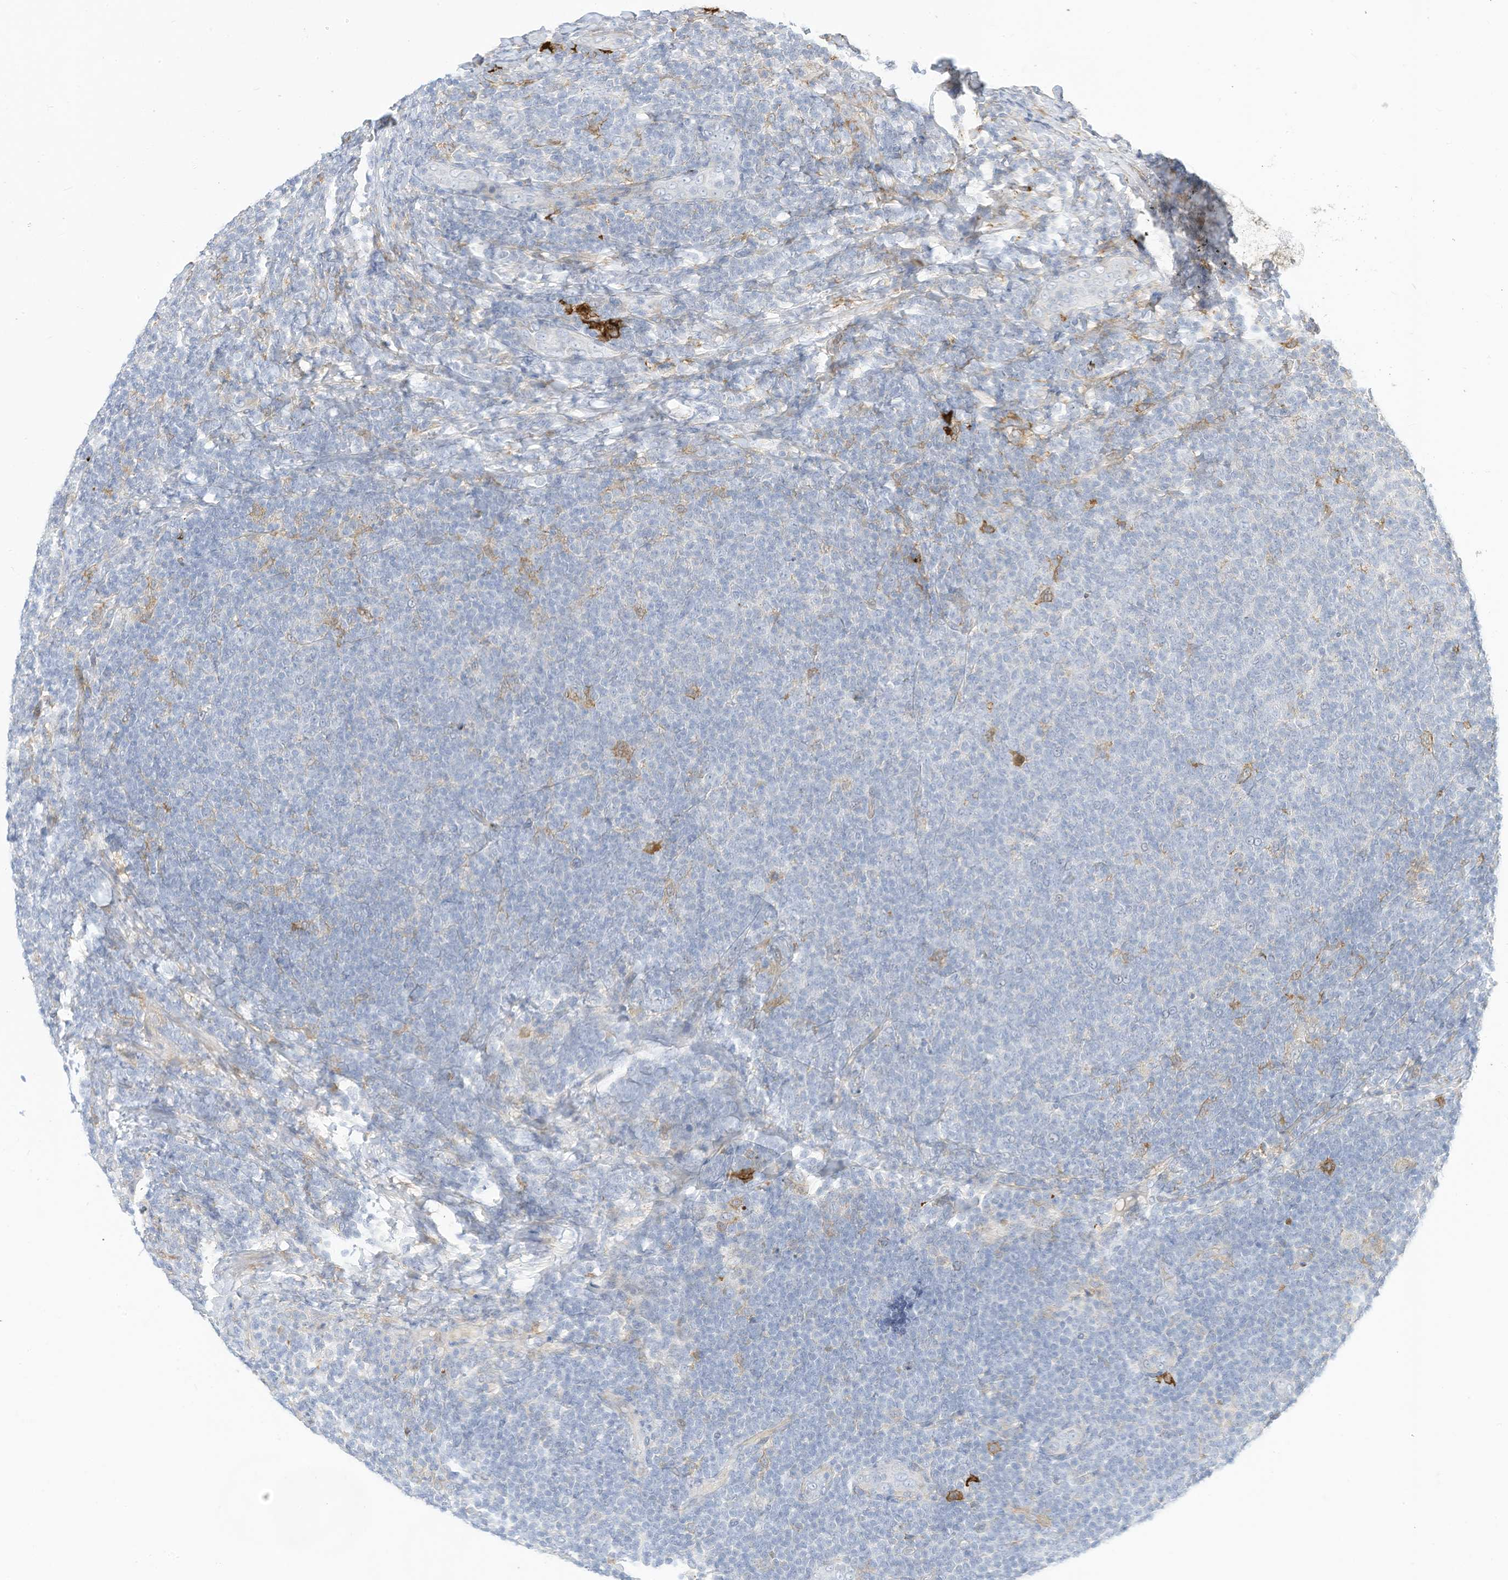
{"staining": {"intensity": "negative", "quantity": "none", "location": "none"}, "tissue": "lymphoma", "cell_type": "Tumor cells", "image_type": "cancer", "snomed": [{"axis": "morphology", "description": "Malignant lymphoma, non-Hodgkin's type, Low grade"}, {"axis": "topography", "description": "Lymph node"}], "caption": "Immunohistochemistry of low-grade malignant lymphoma, non-Hodgkin's type shows no expression in tumor cells.", "gene": "ATP13A1", "patient": {"sex": "male", "age": 66}}